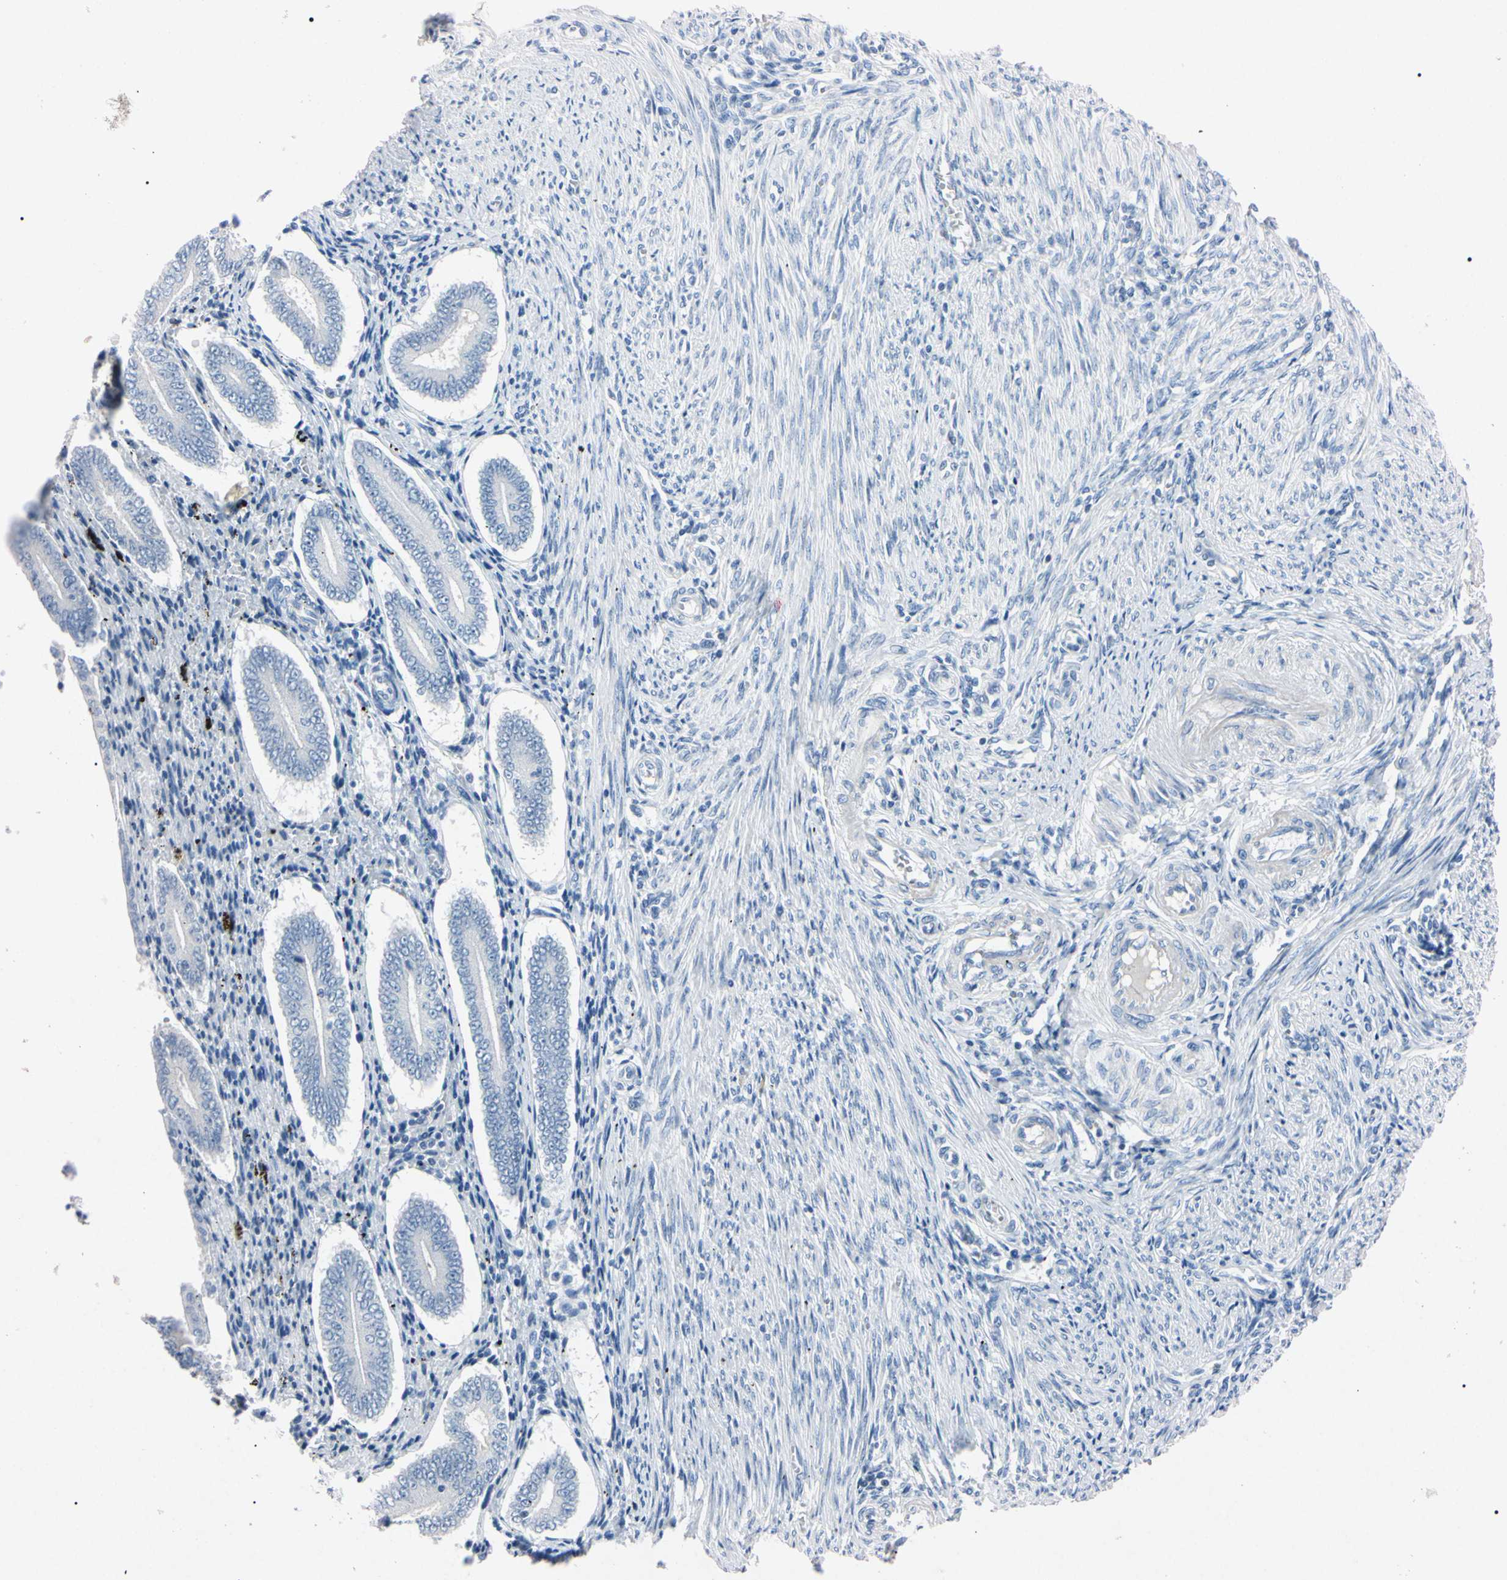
{"staining": {"intensity": "negative", "quantity": "none", "location": "none"}, "tissue": "endometrium", "cell_type": "Cells in endometrial stroma", "image_type": "normal", "snomed": [{"axis": "morphology", "description": "Normal tissue, NOS"}, {"axis": "topography", "description": "Endometrium"}], "caption": "Benign endometrium was stained to show a protein in brown. There is no significant positivity in cells in endometrial stroma. (DAB (3,3'-diaminobenzidine) immunohistochemistry visualized using brightfield microscopy, high magnification).", "gene": "ELN", "patient": {"sex": "female", "age": 42}}